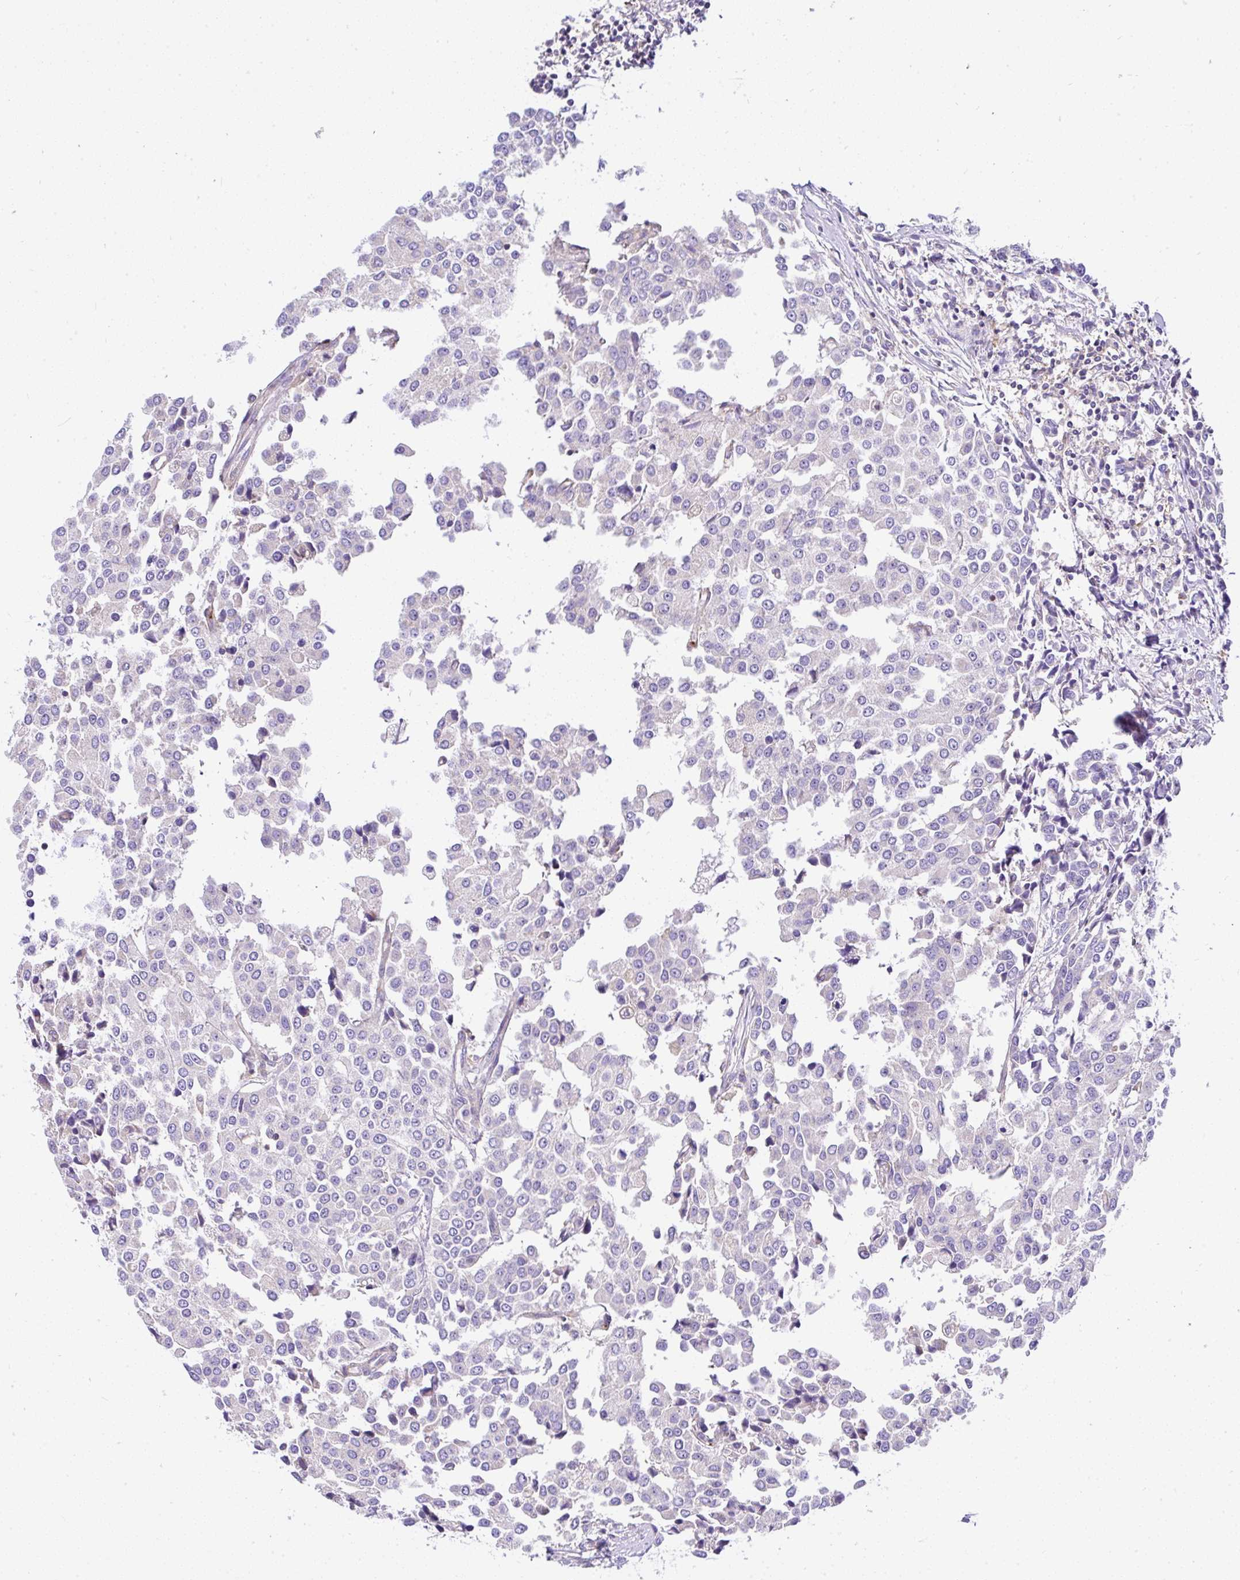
{"staining": {"intensity": "negative", "quantity": "none", "location": "none"}, "tissue": "breast cancer", "cell_type": "Tumor cells", "image_type": "cancer", "snomed": [{"axis": "morphology", "description": "Duct carcinoma"}, {"axis": "topography", "description": "Breast"}], "caption": "IHC micrograph of neoplastic tissue: breast infiltrating ductal carcinoma stained with DAB (3,3'-diaminobenzidine) shows no significant protein positivity in tumor cells. Nuclei are stained in blue.", "gene": "CCDC142", "patient": {"sex": "female", "age": 80}}